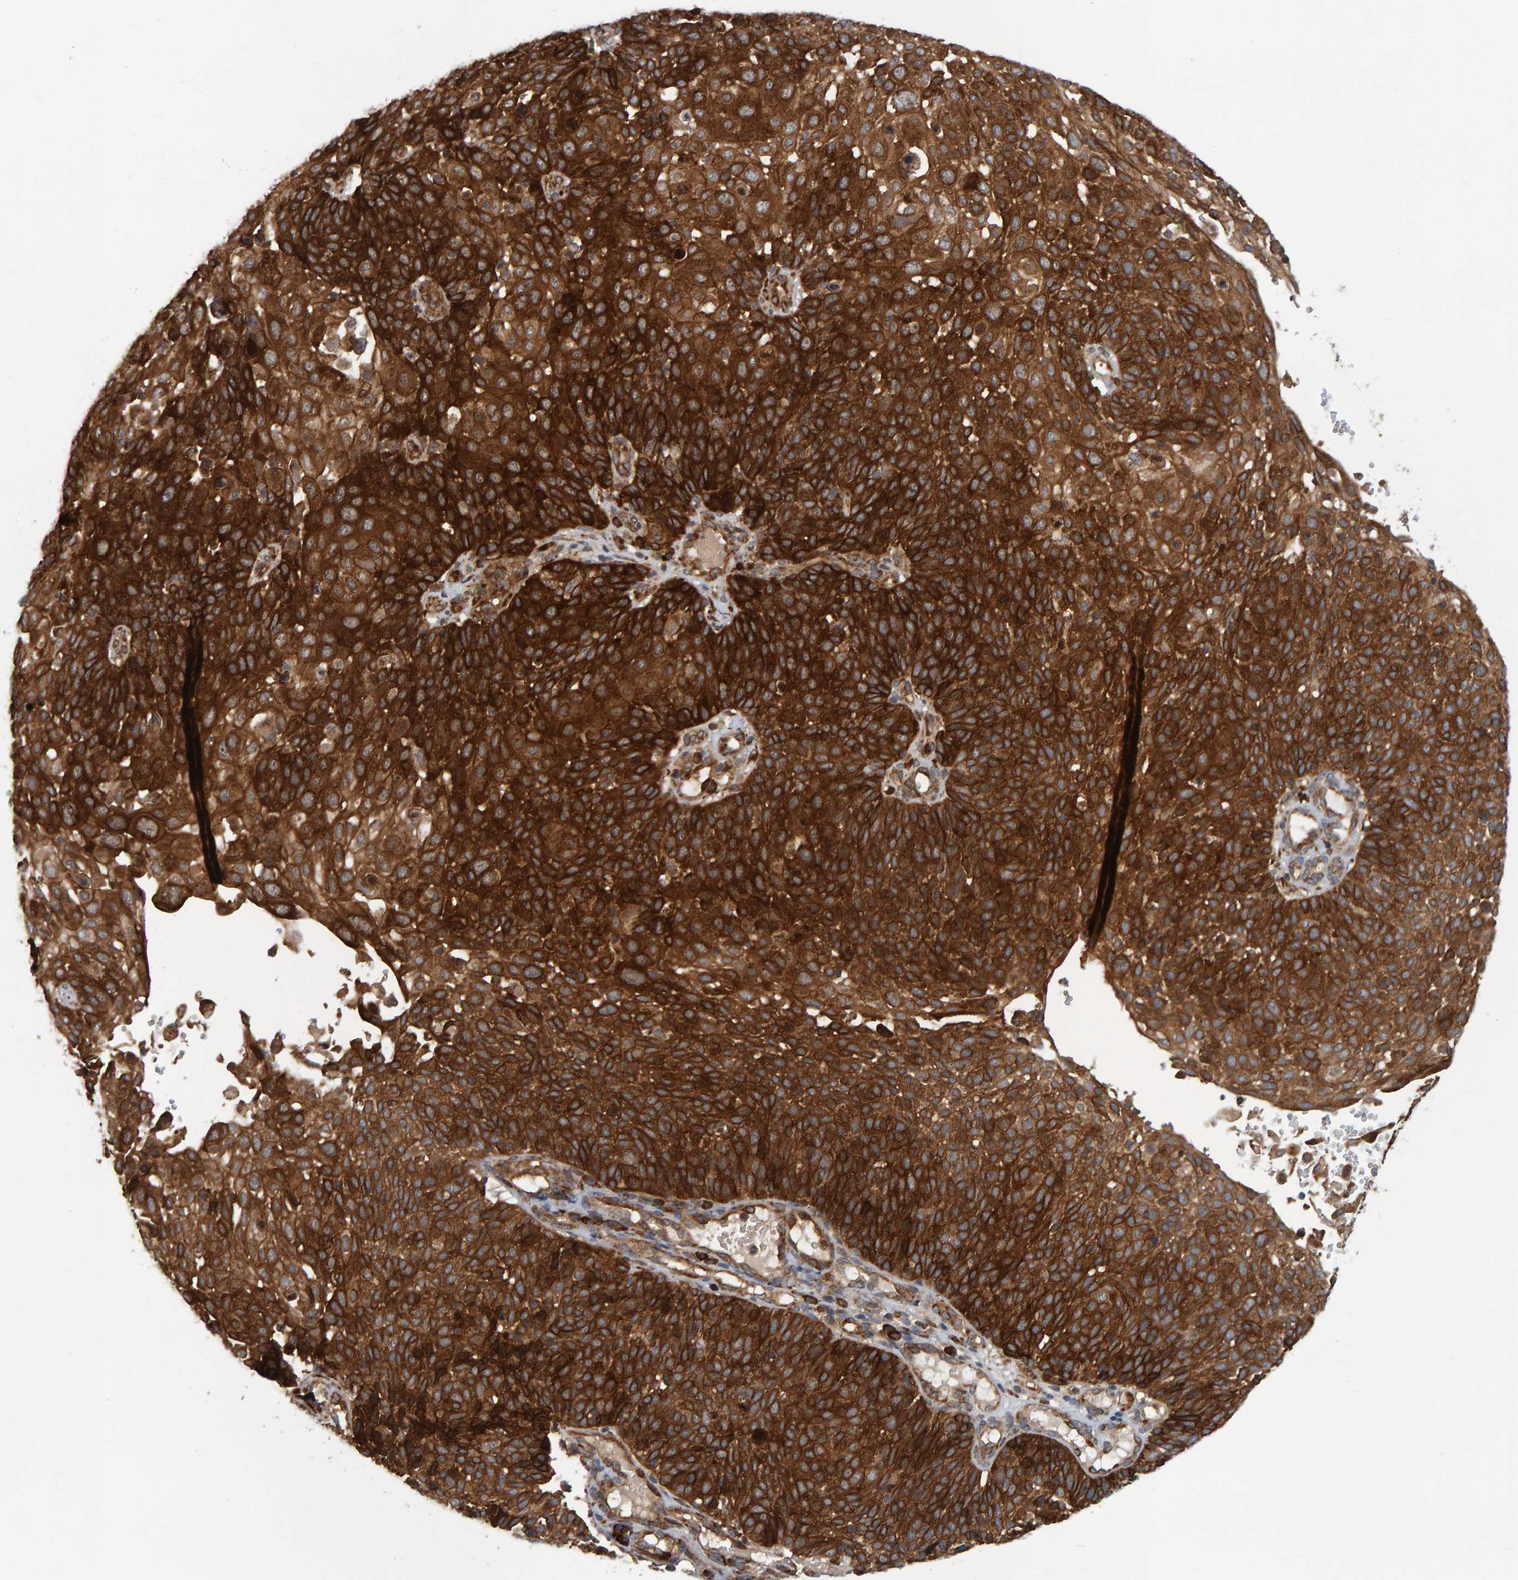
{"staining": {"intensity": "strong", "quantity": ">75%", "location": "cytoplasmic/membranous"}, "tissue": "cervical cancer", "cell_type": "Tumor cells", "image_type": "cancer", "snomed": [{"axis": "morphology", "description": "Squamous cell carcinoma, NOS"}, {"axis": "topography", "description": "Cervix"}], "caption": "Immunohistochemical staining of human cervical cancer demonstrates high levels of strong cytoplasmic/membranous positivity in approximately >75% of tumor cells.", "gene": "BAIAP2", "patient": {"sex": "female", "age": 74}}